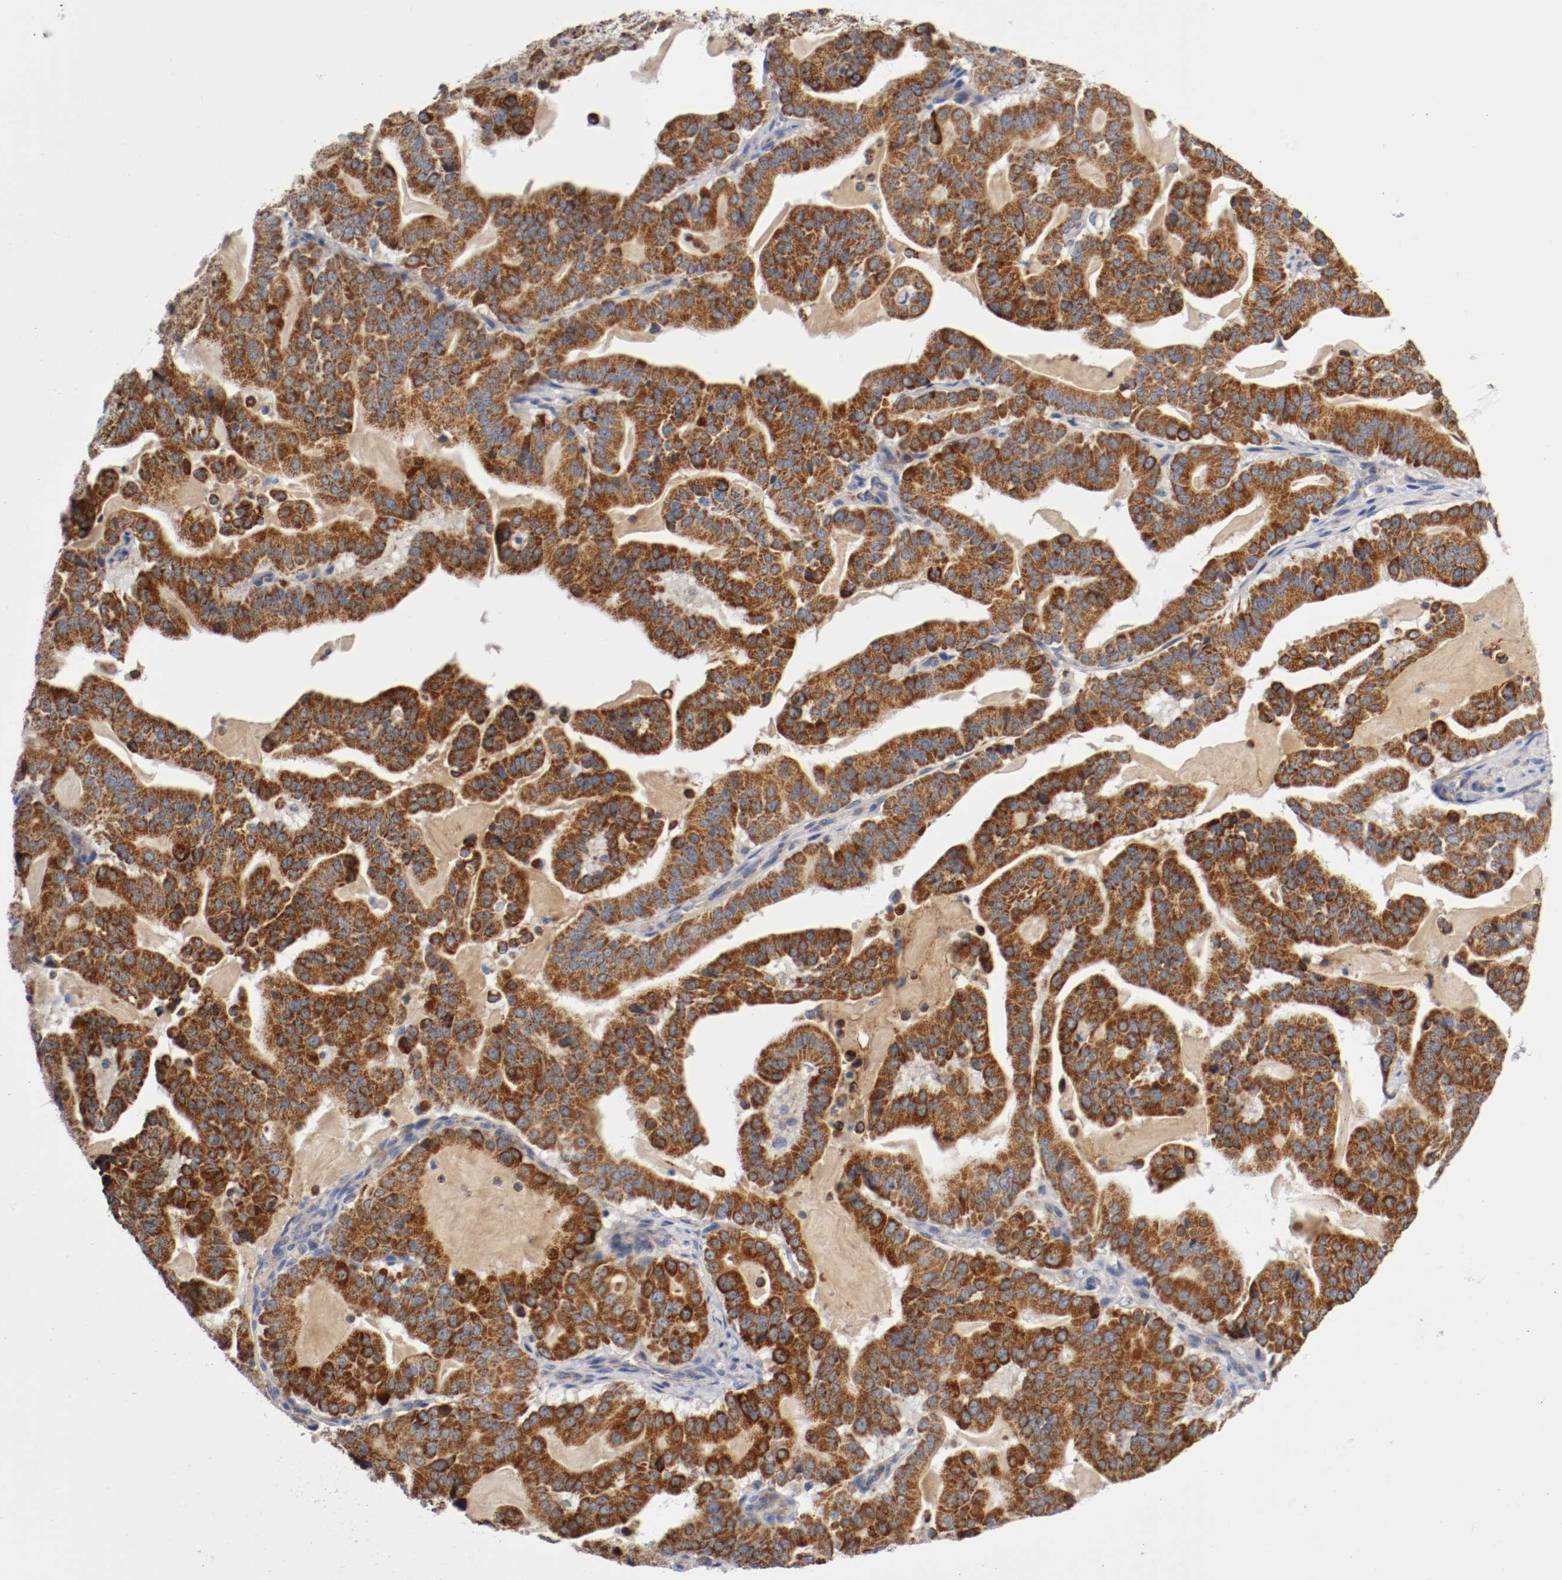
{"staining": {"intensity": "strong", "quantity": ">75%", "location": "cytoplasmic/membranous"}, "tissue": "pancreatic cancer", "cell_type": "Tumor cells", "image_type": "cancer", "snomed": [{"axis": "morphology", "description": "Adenocarcinoma, NOS"}, {"axis": "topography", "description": "Pancreas"}], "caption": "The photomicrograph exhibits a brown stain indicating the presence of a protein in the cytoplasmic/membranous of tumor cells in pancreatic cancer.", "gene": "PCSK6", "patient": {"sex": "male", "age": 63}}